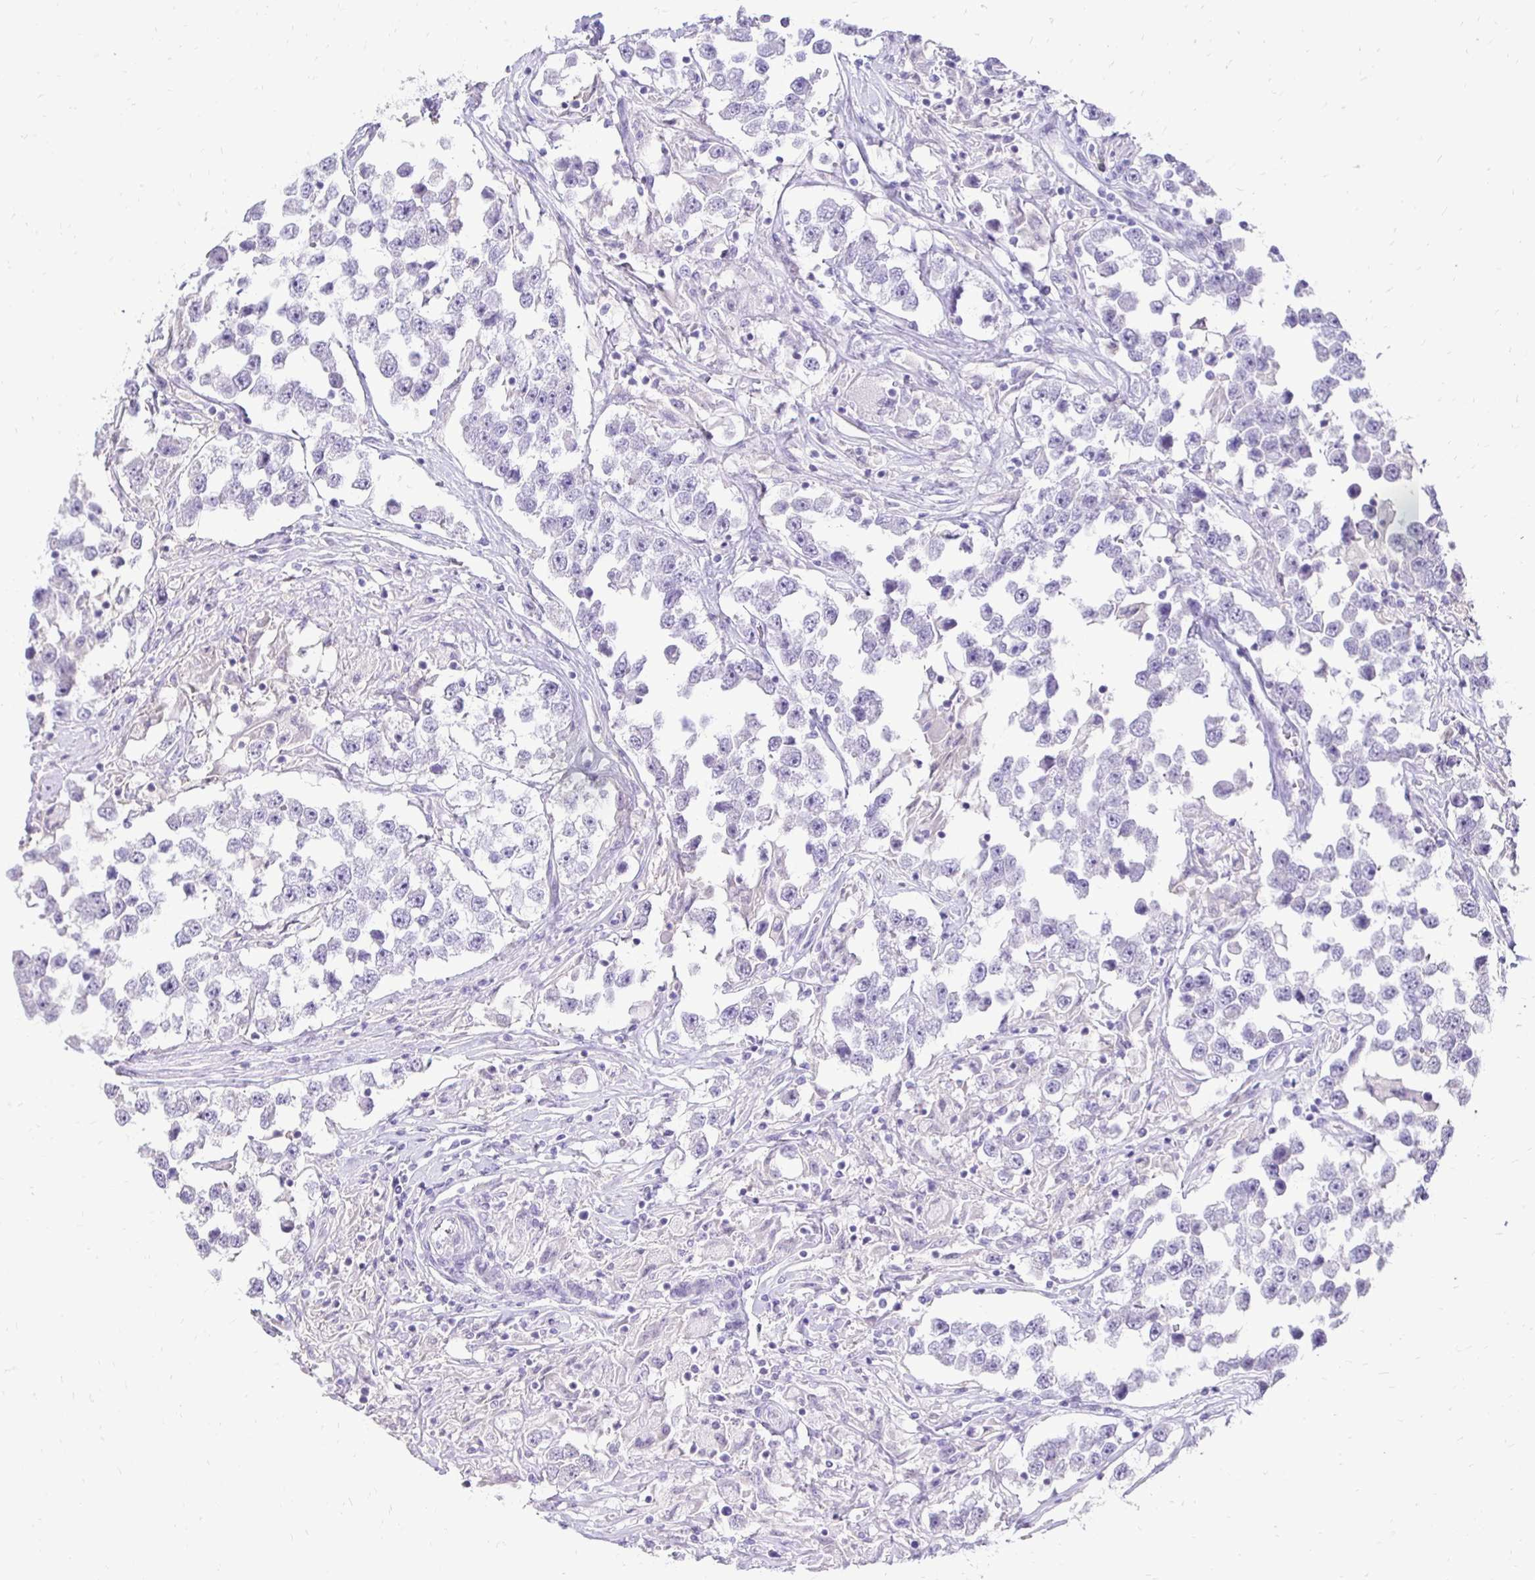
{"staining": {"intensity": "negative", "quantity": "none", "location": "none"}, "tissue": "testis cancer", "cell_type": "Tumor cells", "image_type": "cancer", "snomed": [{"axis": "morphology", "description": "Seminoma, NOS"}, {"axis": "topography", "description": "Testis"}], "caption": "An image of testis cancer (seminoma) stained for a protein exhibits no brown staining in tumor cells.", "gene": "GAS2", "patient": {"sex": "male", "age": 46}}